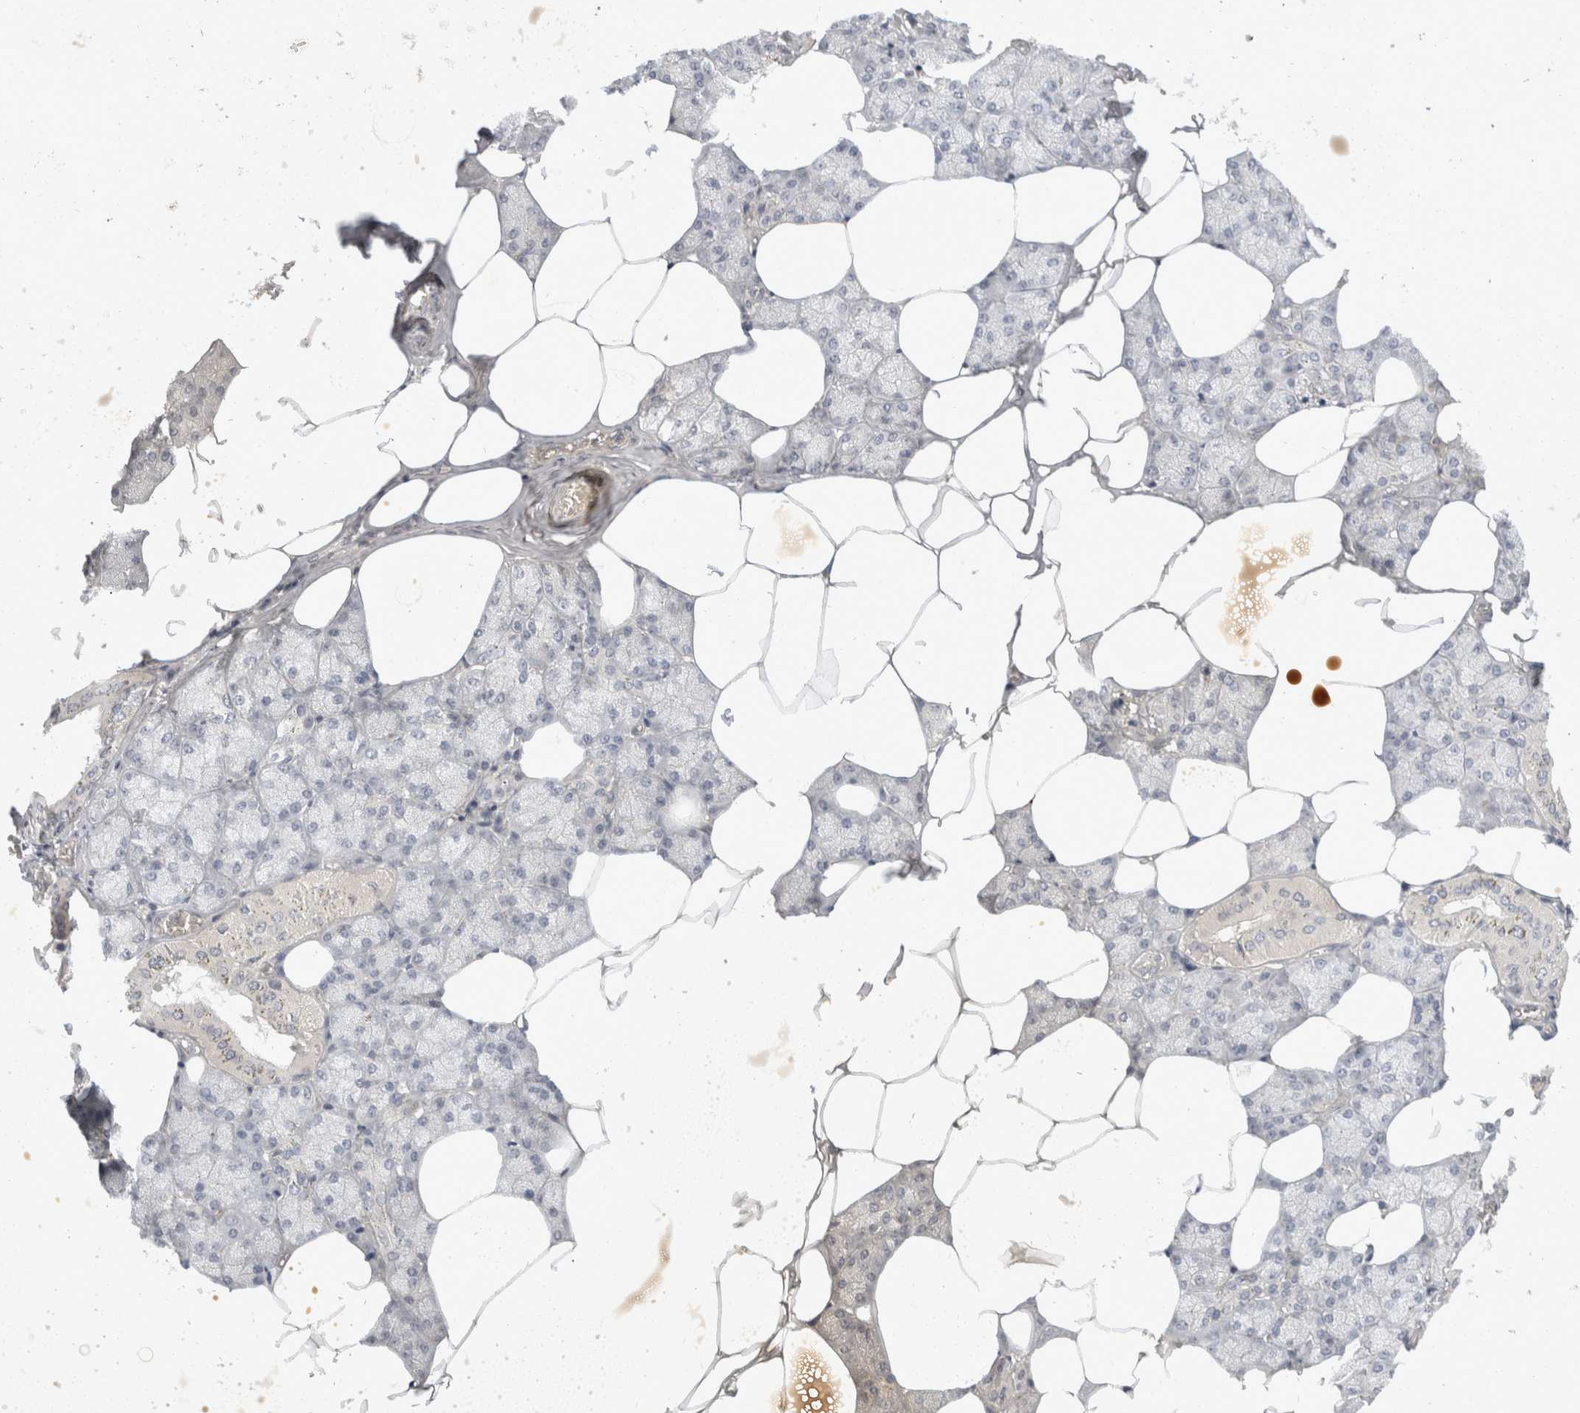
{"staining": {"intensity": "moderate", "quantity": "<25%", "location": "cytoplasmic/membranous"}, "tissue": "salivary gland", "cell_type": "Glandular cells", "image_type": "normal", "snomed": [{"axis": "morphology", "description": "Normal tissue, NOS"}, {"axis": "topography", "description": "Salivary gland"}], "caption": "IHC (DAB (3,3'-diaminobenzidine)) staining of normal salivary gland displays moderate cytoplasmic/membranous protein expression in about <25% of glandular cells.", "gene": "TOM1L2", "patient": {"sex": "male", "age": 62}}